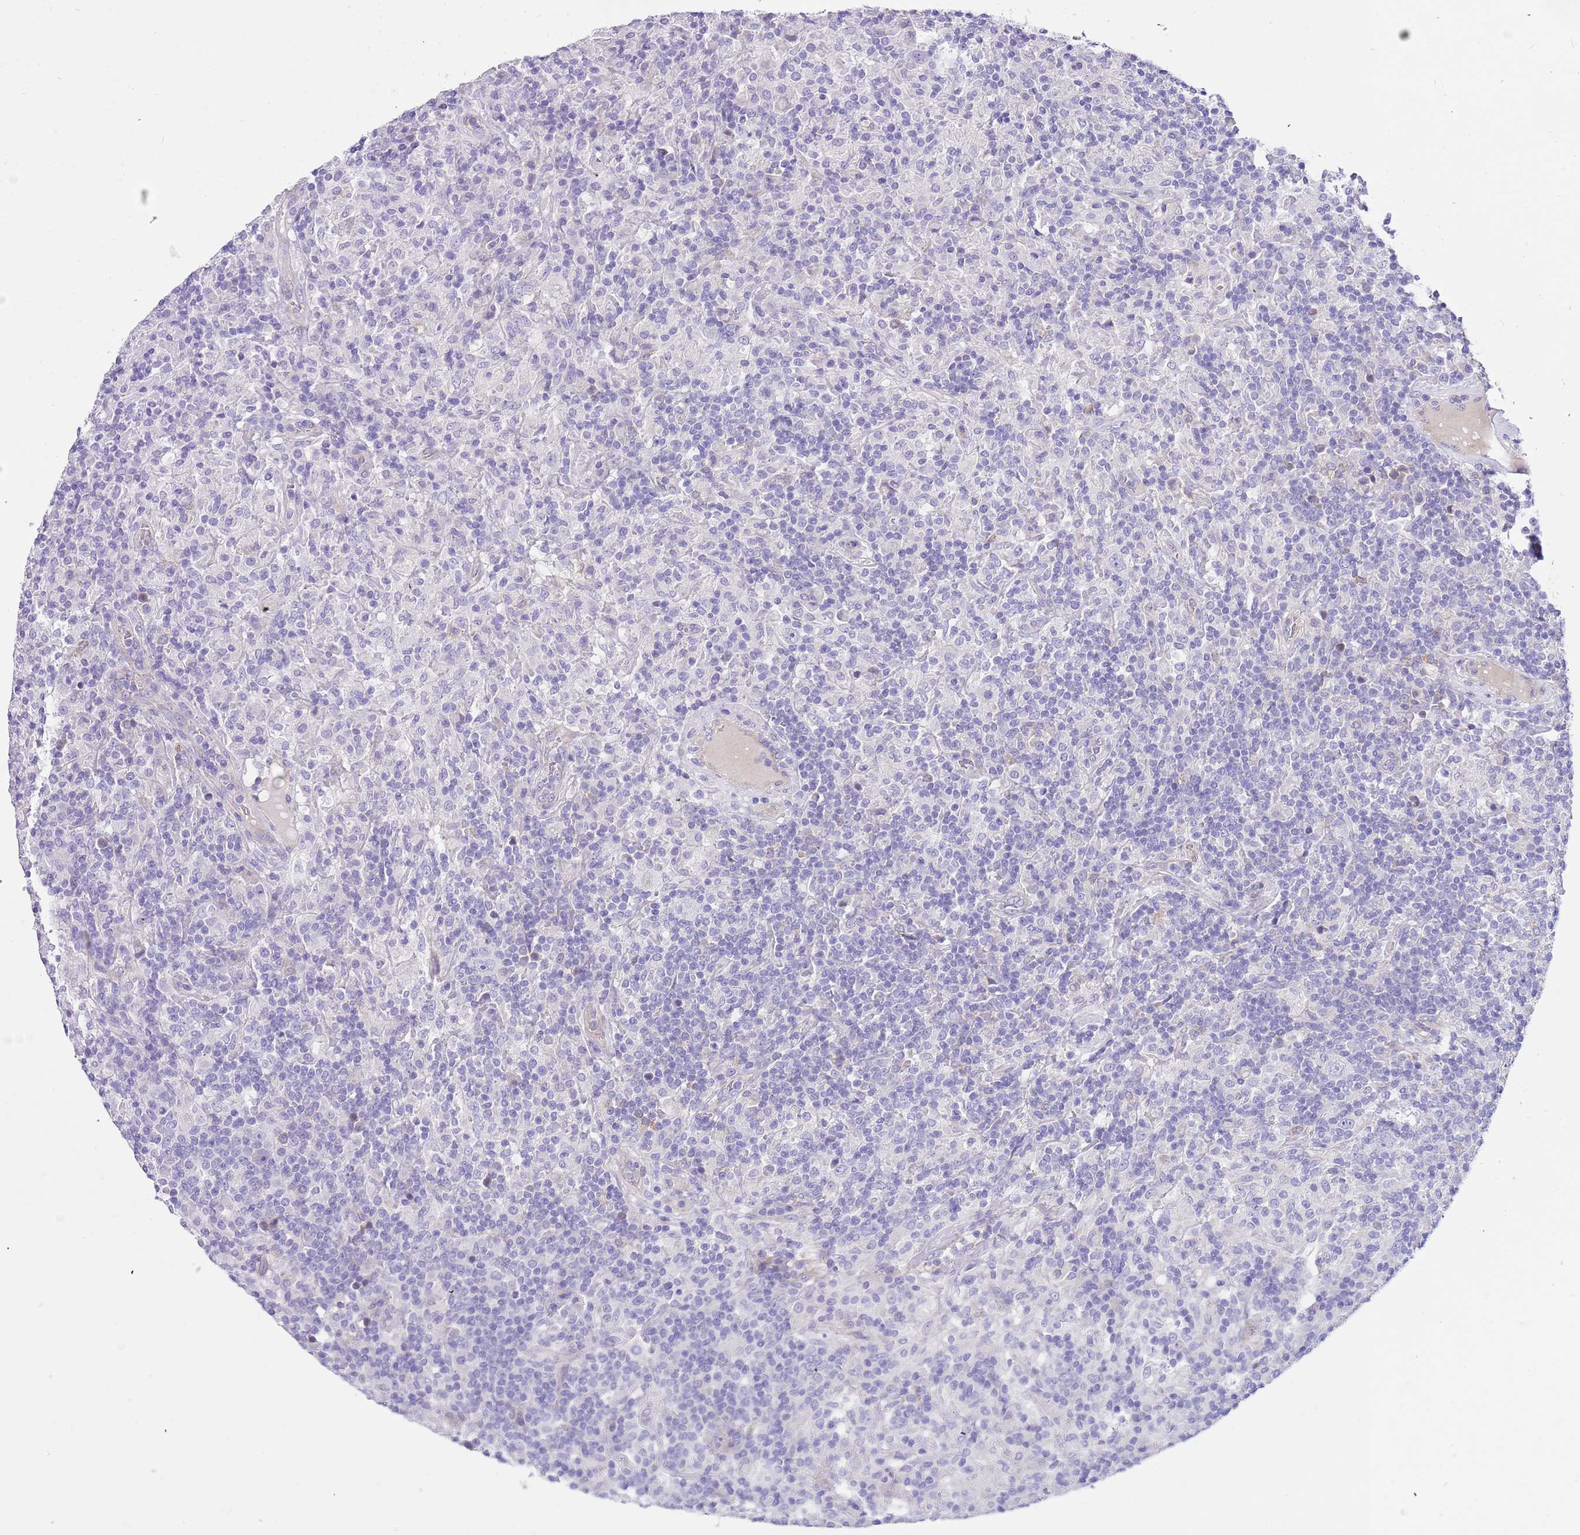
{"staining": {"intensity": "negative", "quantity": "none", "location": "none"}, "tissue": "lymphoma", "cell_type": "Tumor cells", "image_type": "cancer", "snomed": [{"axis": "morphology", "description": "Hodgkin's disease, NOS"}, {"axis": "topography", "description": "Lymph node"}], "caption": "Immunohistochemistry (IHC) image of neoplastic tissue: human Hodgkin's disease stained with DAB exhibits no significant protein staining in tumor cells.", "gene": "SERINC3", "patient": {"sex": "male", "age": 70}}